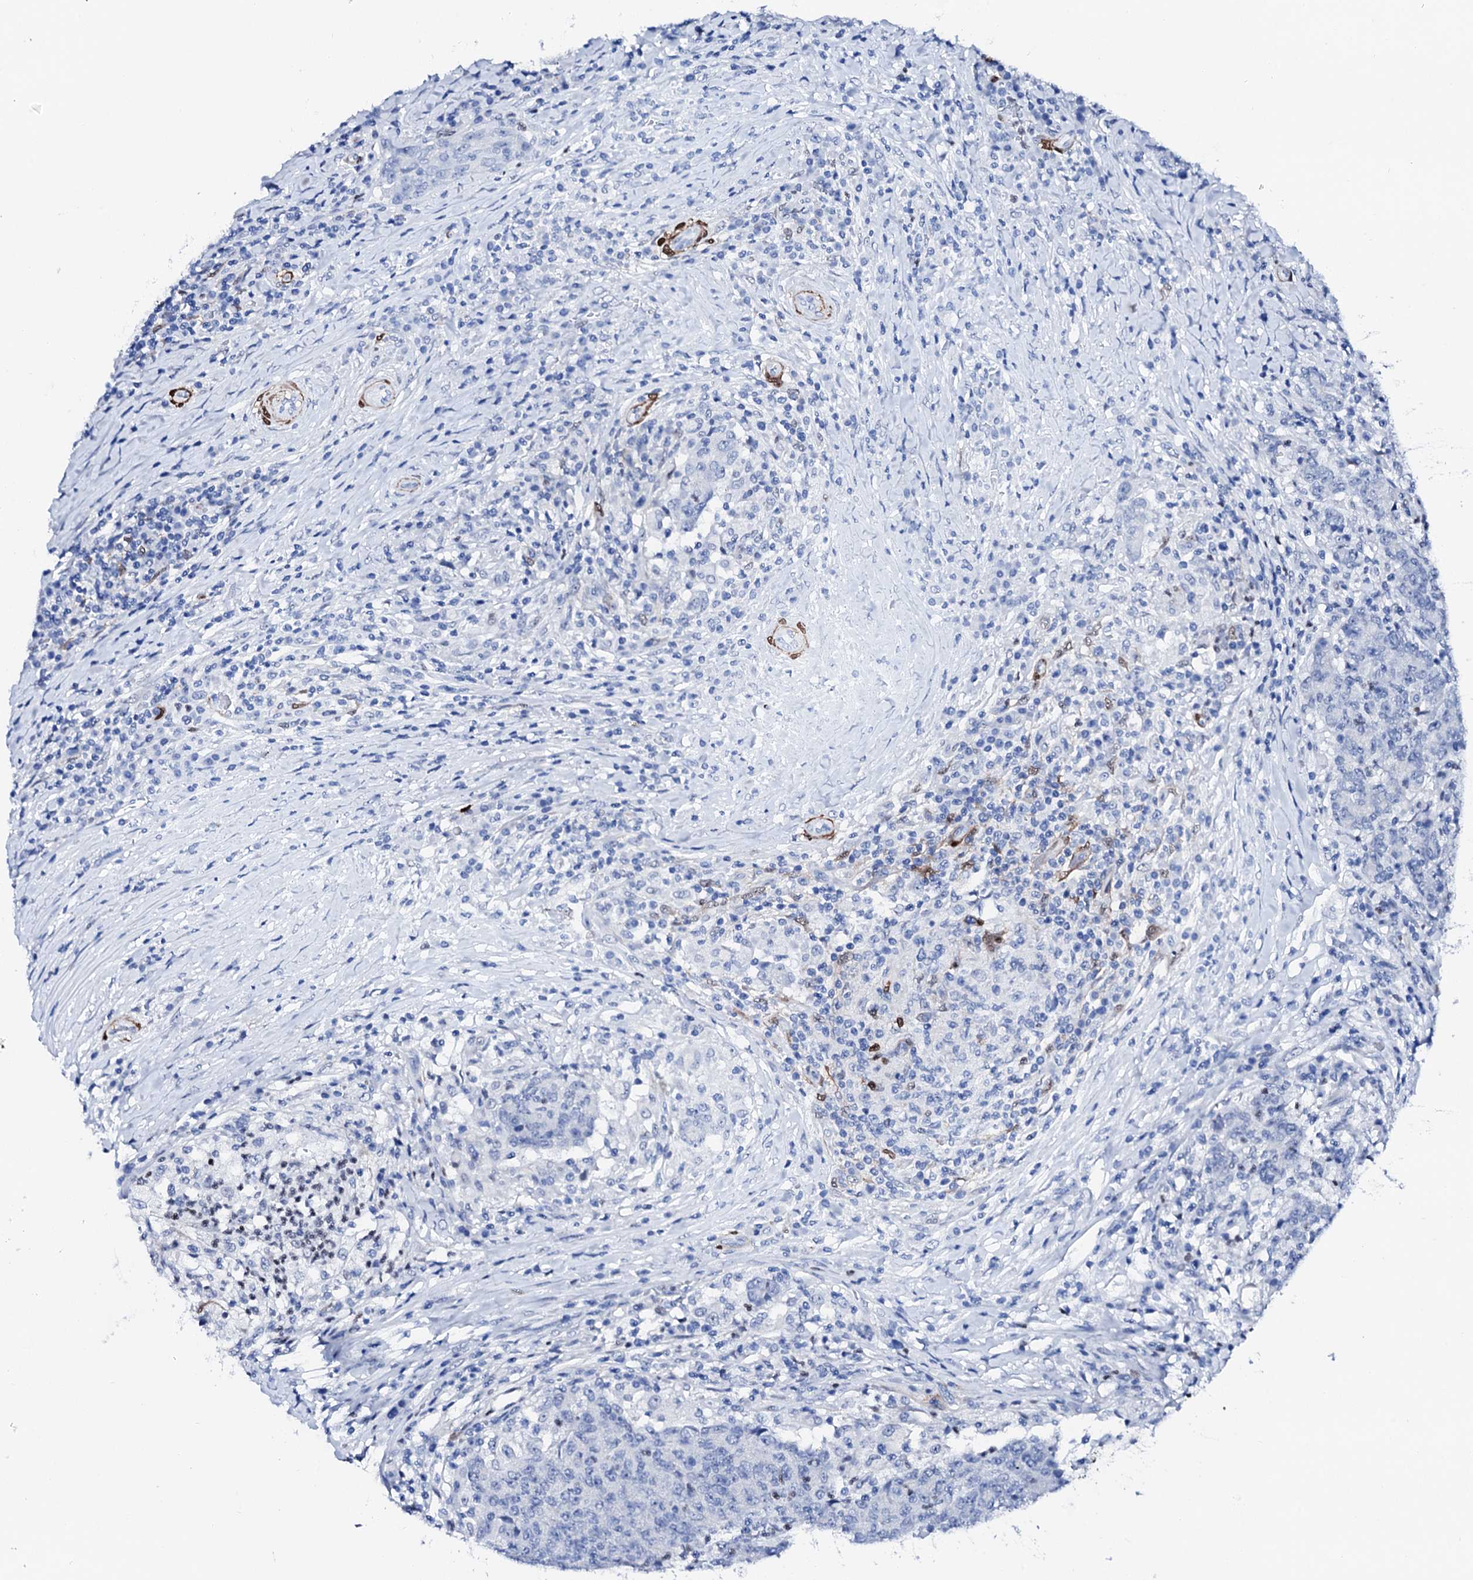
{"staining": {"intensity": "negative", "quantity": "none", "location": "none"}, "tissue": "colorectal cancer", "cell_type": "Tumor cells", "image_type": "cancer", "snomed": [{"axis": "morphology", "description": "Adenocarcinoma, NOS"}, {"axis": "topography", "description": "Colon"}], "caption": "Human adenocarcinoma (colorectal) stained for a protein using immunohistochemistry reveals no expression in tumor cells.", "gene": "NRIP2", "patient": {"sex": "female", "age": 75}}